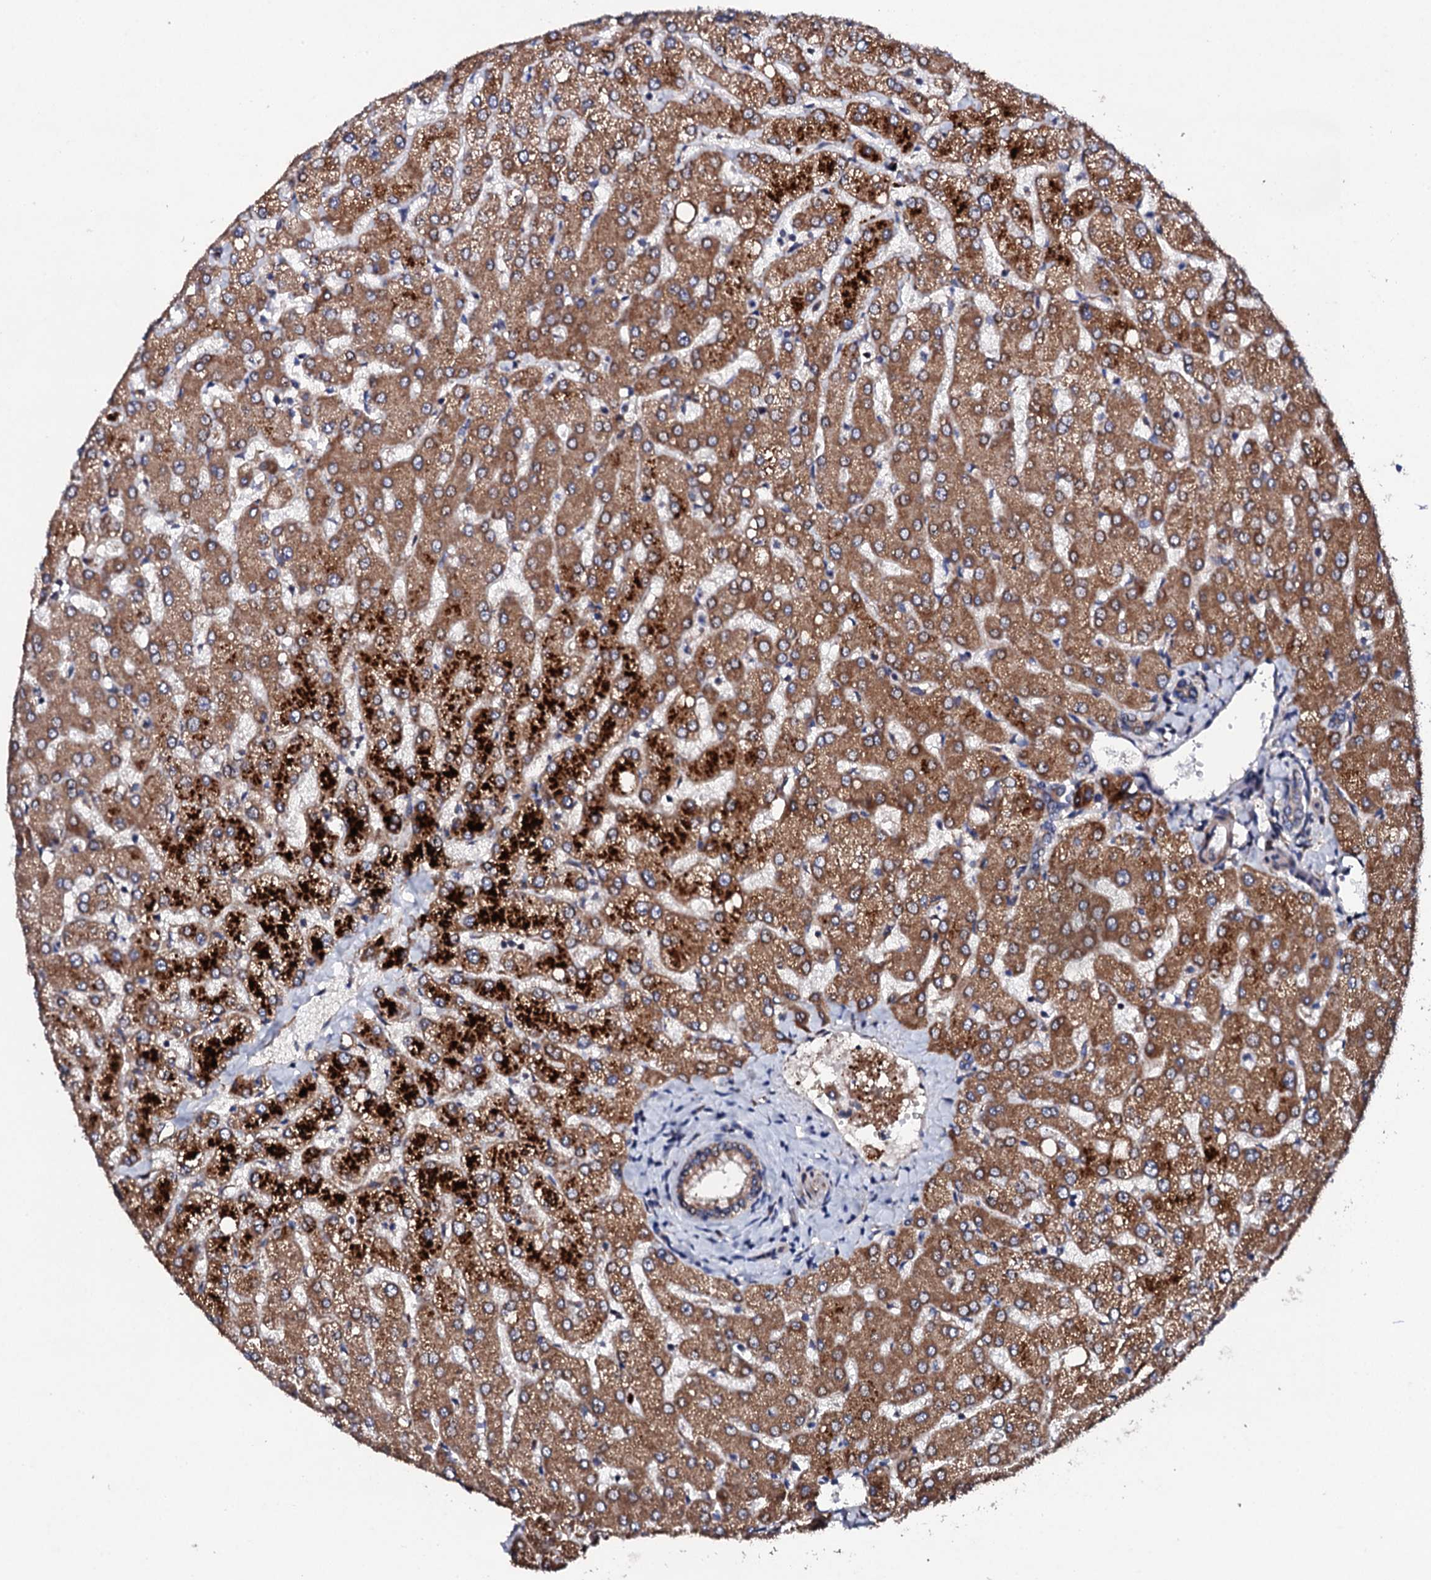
{"staining": {"intensity": "weak", "quantity": ">75%", "location": "cytoplasmic/membranous"}, "tissue": "liver", "cell_type": "Cholangiocytes", "image_type": "normal", "snomed": [{"axis": "morphology", "description": "Normal tissue, NOS"}, {"axis": "topography", "description": "Liver"}], "caption": "Normal liver reveals weak cytoplasmic/membranous positivity in approximately >75% of cholangiocytes.", "gene": "LIPT2", "patient": {"sex": "female", "age": 54}}